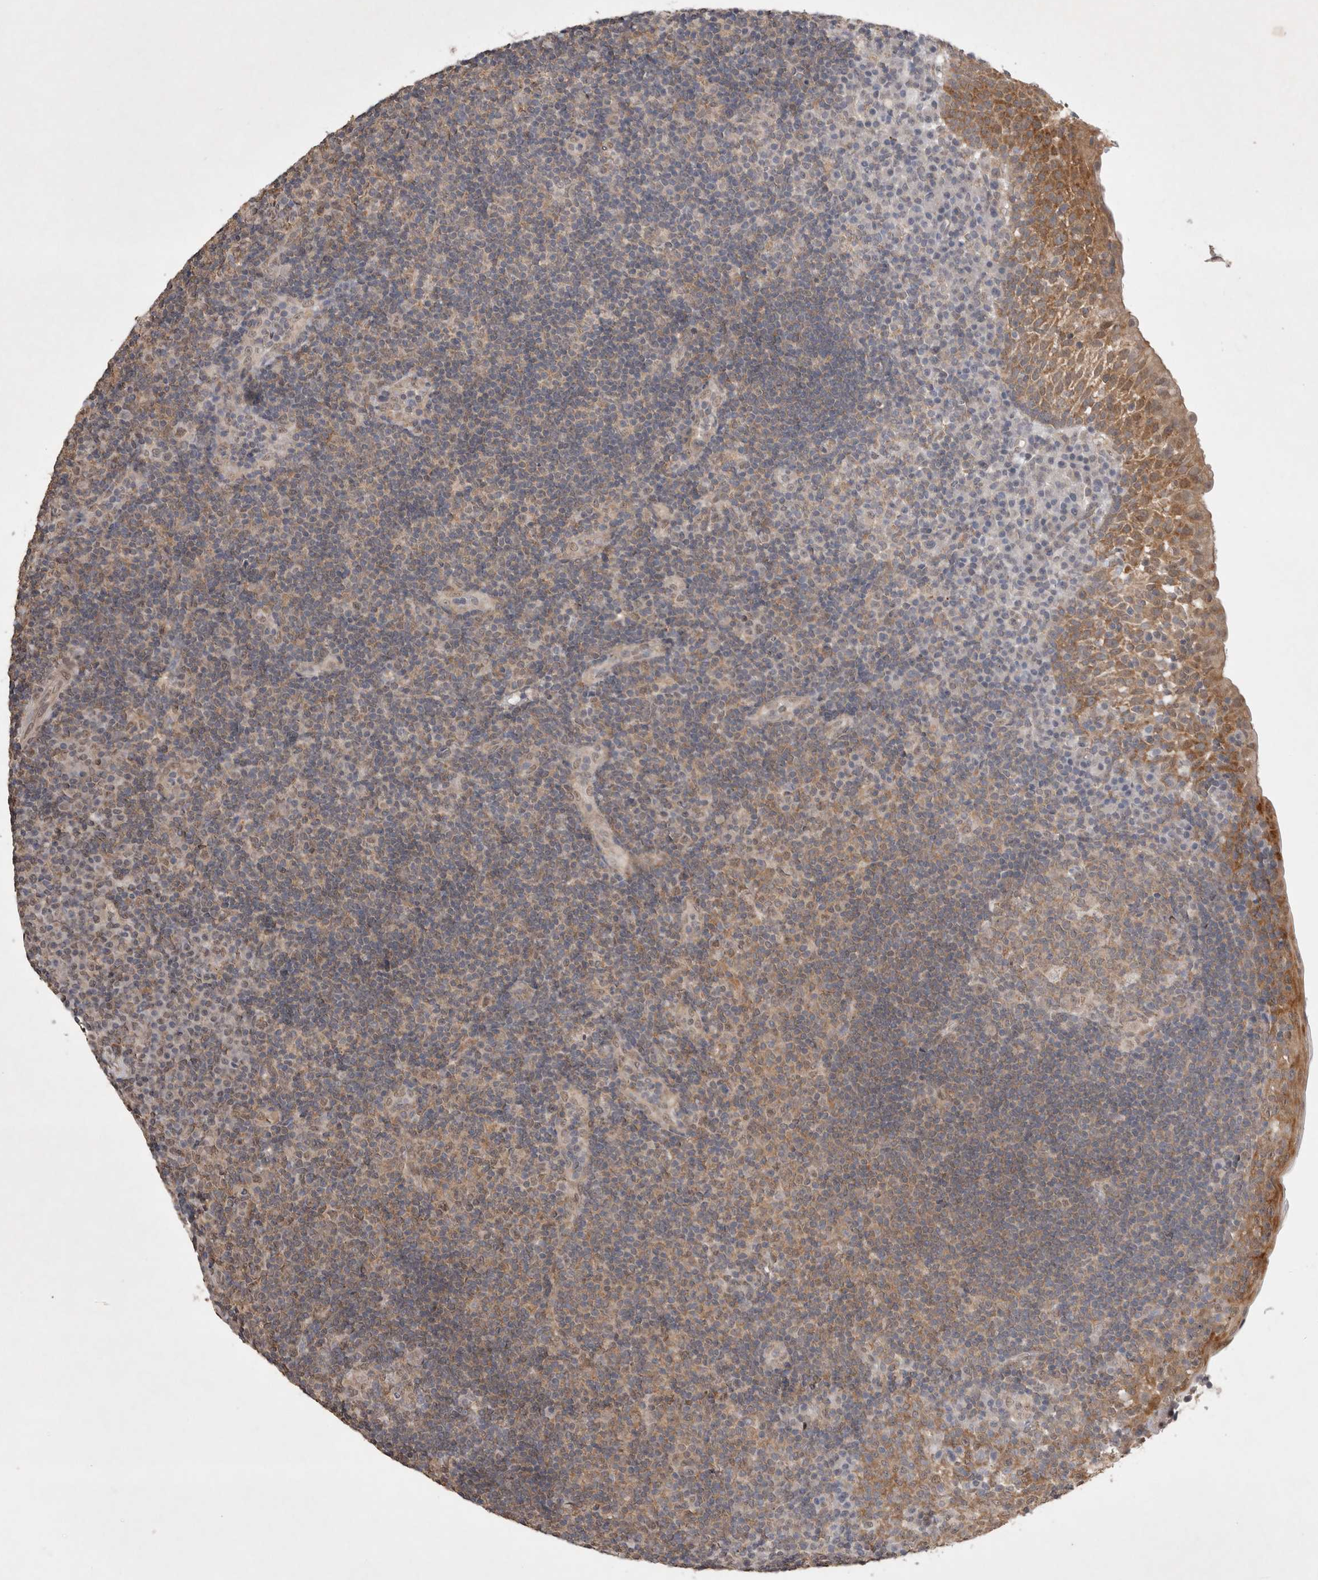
{"staining": {"intensity": "weak", "quantity": ">75%", "location": "cytoplasmic/membranous,nuclear"}, "tissue": "tonsil", "cell_type": "Germinal center cells", "image_type": "normal", "snomed": [{"axis": "morphology", "description": "Normal tissue, NOS"}, {"axis": "topography", "description": "Tonsil"}], "caption": "Immunohistochemical staining of unremarkable tonsil displays weak cytoplasmic/membranous,nuclear protein expression in about >75% of germinal center cells.", "gene": "WIPF2", "patient": {"sex": "female", "age": 40}}